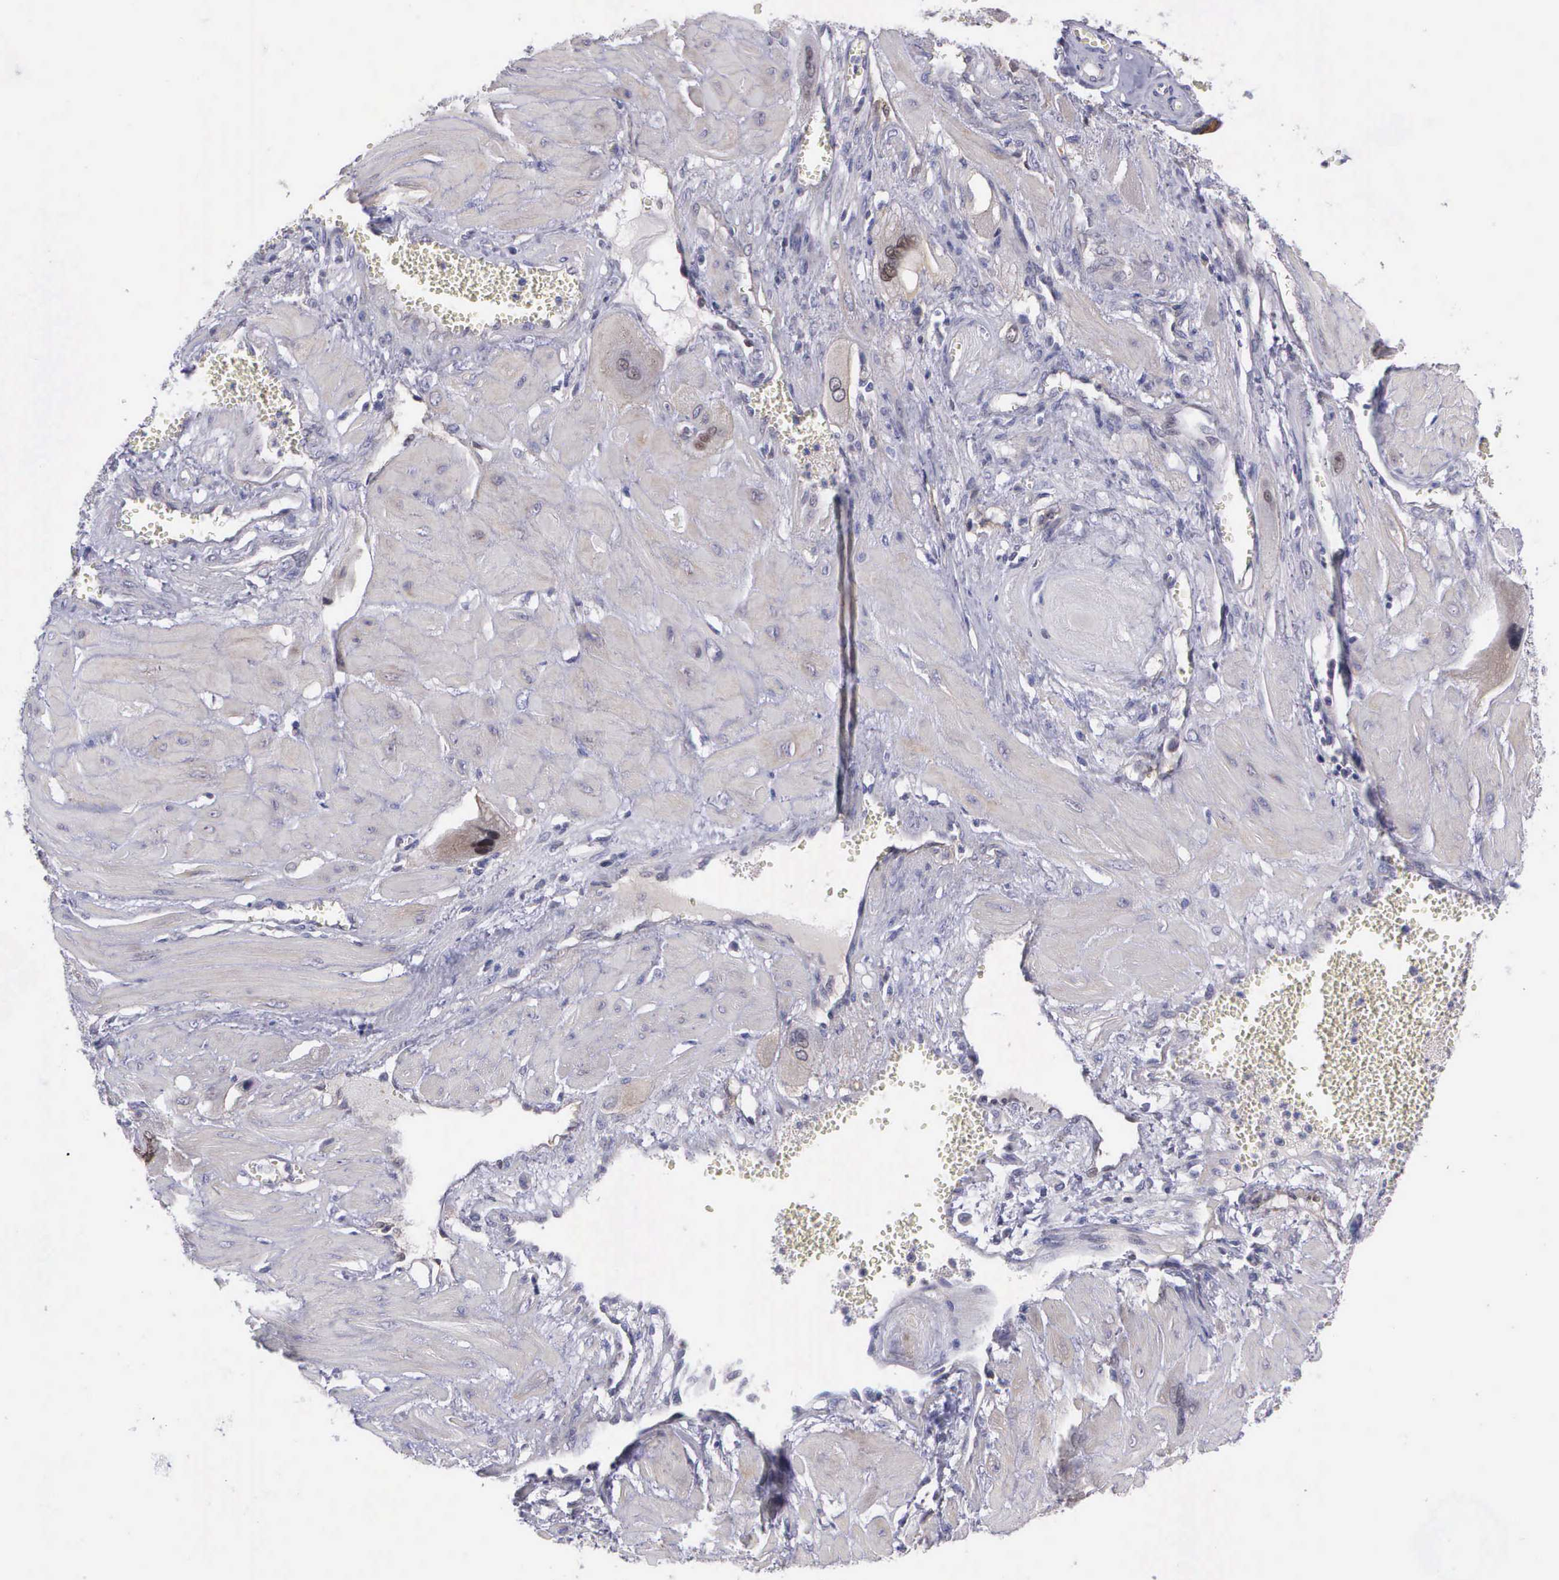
{"staining": {"intensity": "weak", "quantity": "<25%", "location": "nuclear"}, "tissue": "cervical cancer", "cell_type": "Tumor cells", "image_type": "cancer", "snomed": [{"axis": "morphology", "description": "Squamous cell carcinoma, NOS"}, {"axis": "topography", "description": "Cervix"}], "caption": "DAB (3,3'-diaminobenzidine) immunohistochemical staining of cervical cancer demonstrates no significant staining in tumor cells. The staining was performed using DAB to visualize the protein expression in brown, while the nuclei were stained in blue with hematoxylin (Magnification: 20x).", "gene": "MICAL3", "patient": {"sex": "female", "age": 34}}